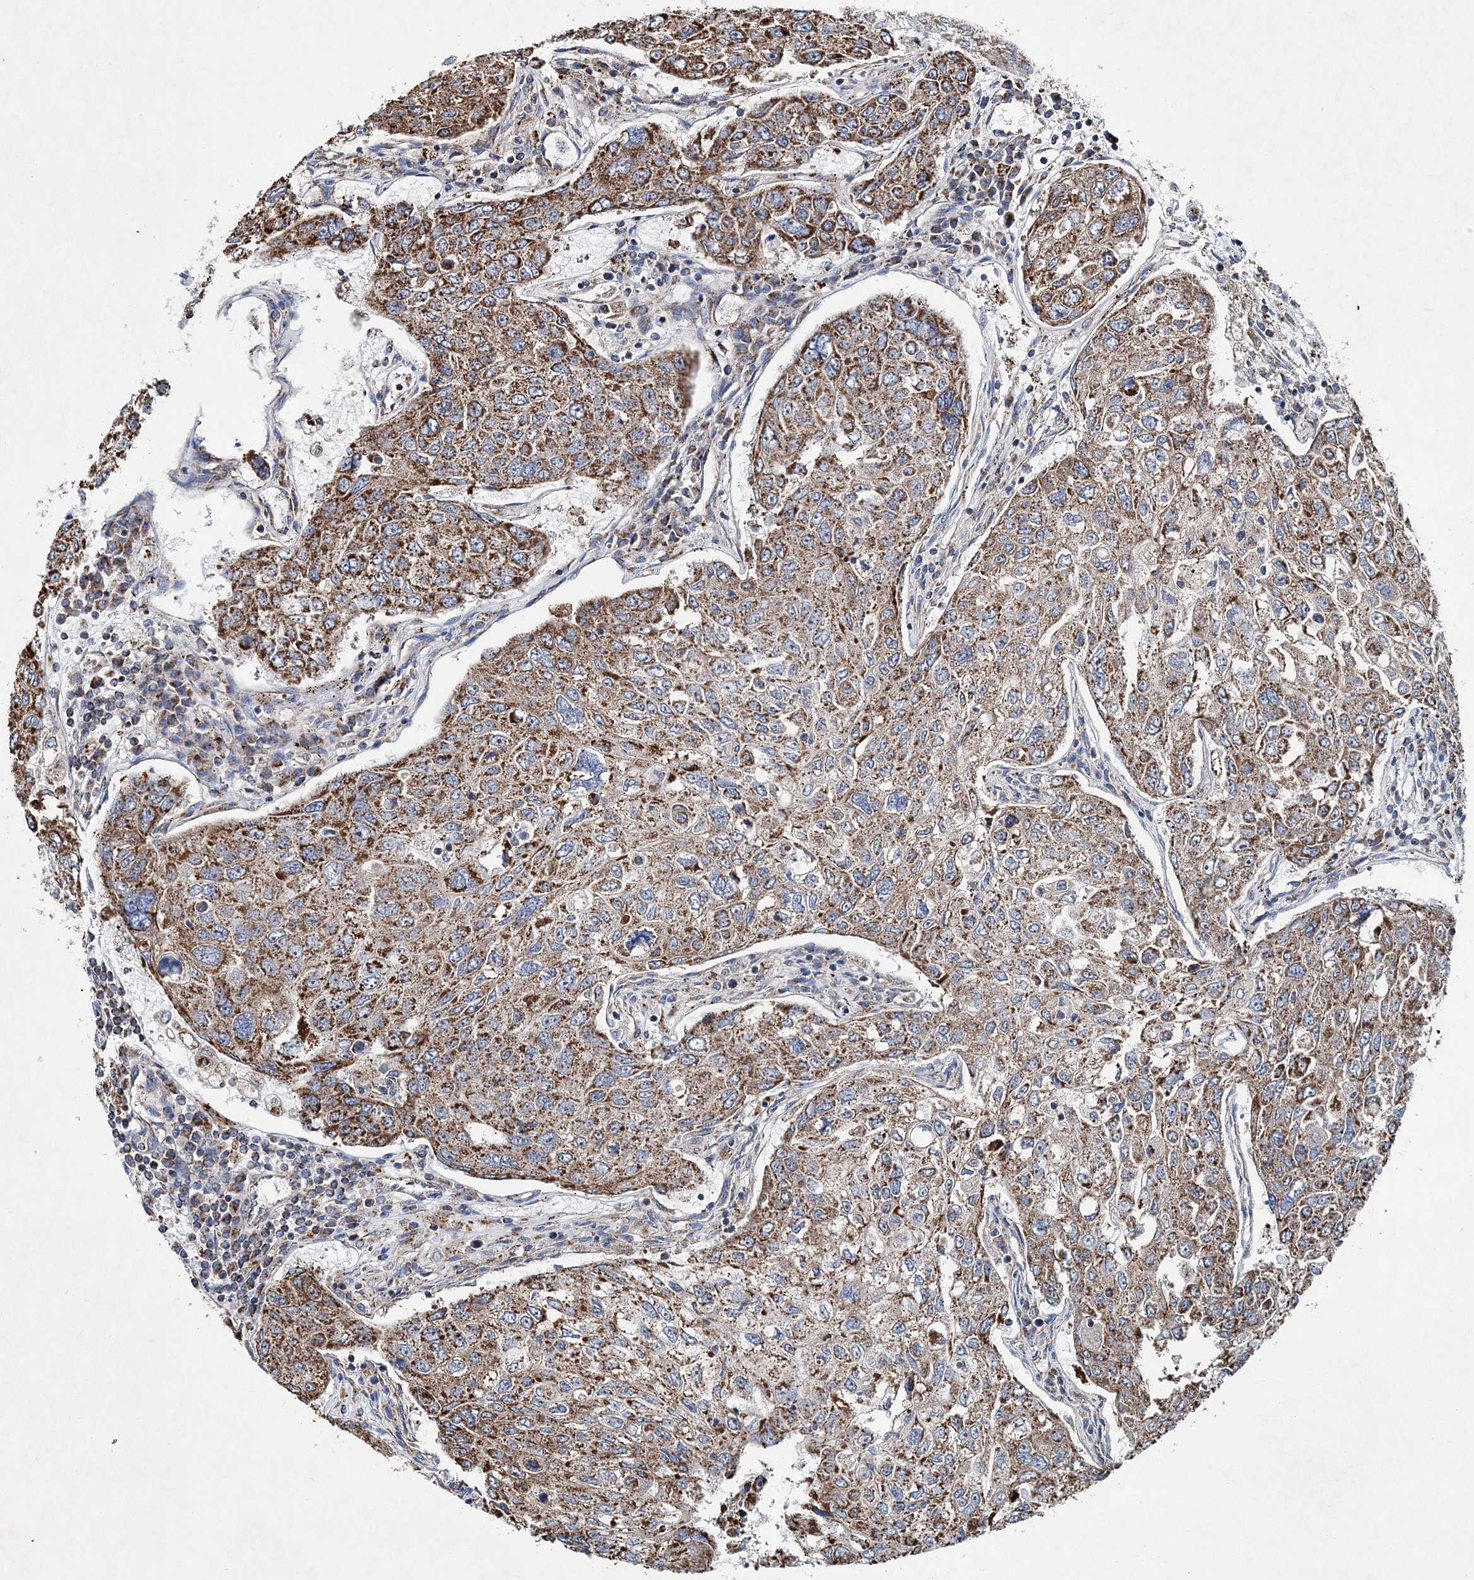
{"staining": {"intensity": "moderate", "quantity": ">75%", "location": "cytoplasmic/membranous"}, "tissue": "urothelial cancer", "cell_type": "Tumor cells", "image_type": "cancer", "snomed": [{"axis": "morphology", "description": "Urothelial carcinoma, High grade"}, {"axis": "topography", "description": "Lymph node"}, {"axis": "topography", "description": "Urinary bladder"}], "caption": "Protein expression analysis of human urothelial carcinoma (high-grade) reveals moderate cytoplasmic/membranous expression in approximately >75% of tumor cells.", "gene": "SPAG16", "patient": {"sex": "male", "age": 51}}